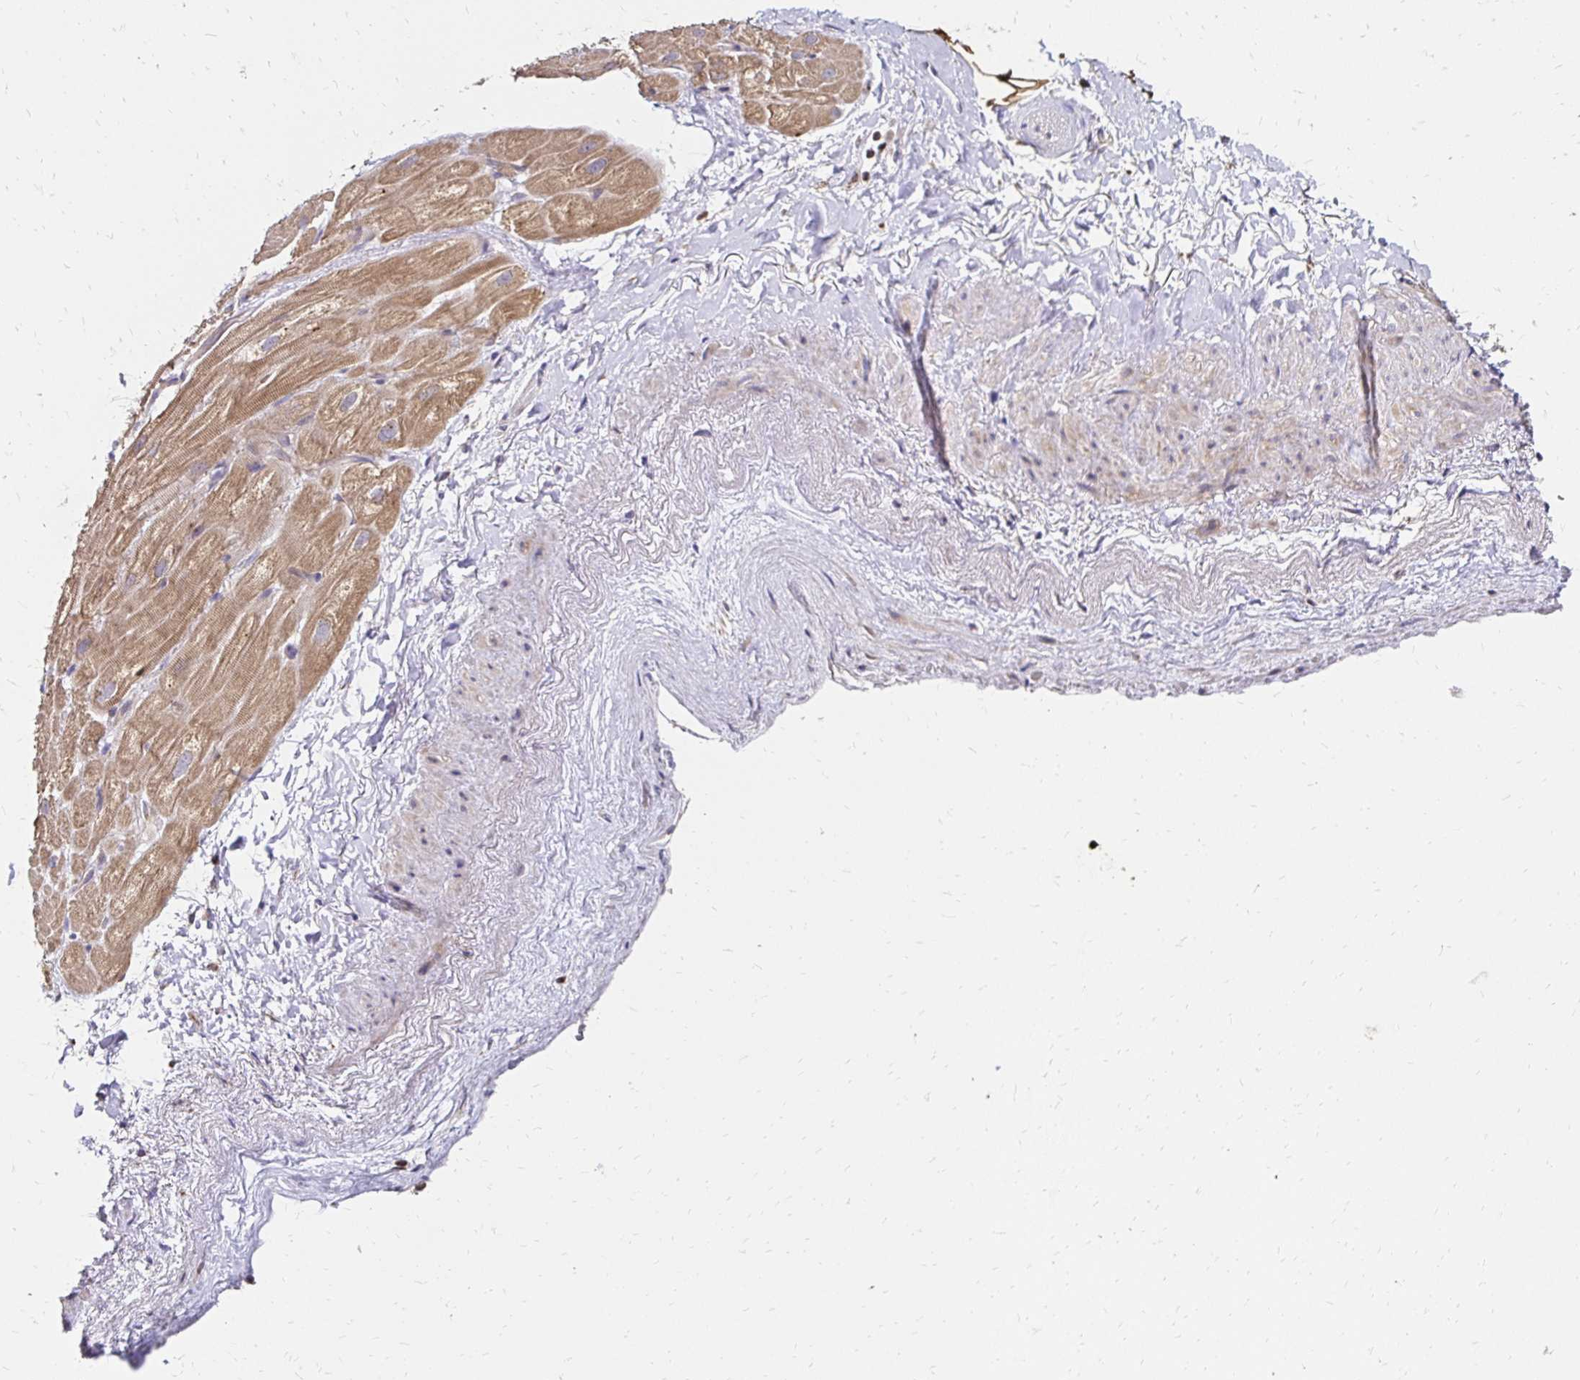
{"staining": {"intensity": "moderate", "quantity": ">75%", "location": "cytoplasmic/membranous"}, "tissue": "heart muscle", "cell_type": "Cardiomyocytes", "image_type": "normal", "snomed": [{"axis": "morphology", "description": "Normal tissue, NOS"}, {"axis": "topography", "description": "Heart"}], "caption": "High-magnification brightfield microscopy of benign heart muscle stained with DAB (3,3'-diaminobenzidine) (brown) and counterstained with hematoxylin (blue). cardiomyocytes exhibit moderate cytoplasmic/membranous expression is appreciated in about>75% of cells. (IHC, brightfield microscopy, high magnification).", "gene": "ZW10", "patient": {"sex": "male", "age": 62}}